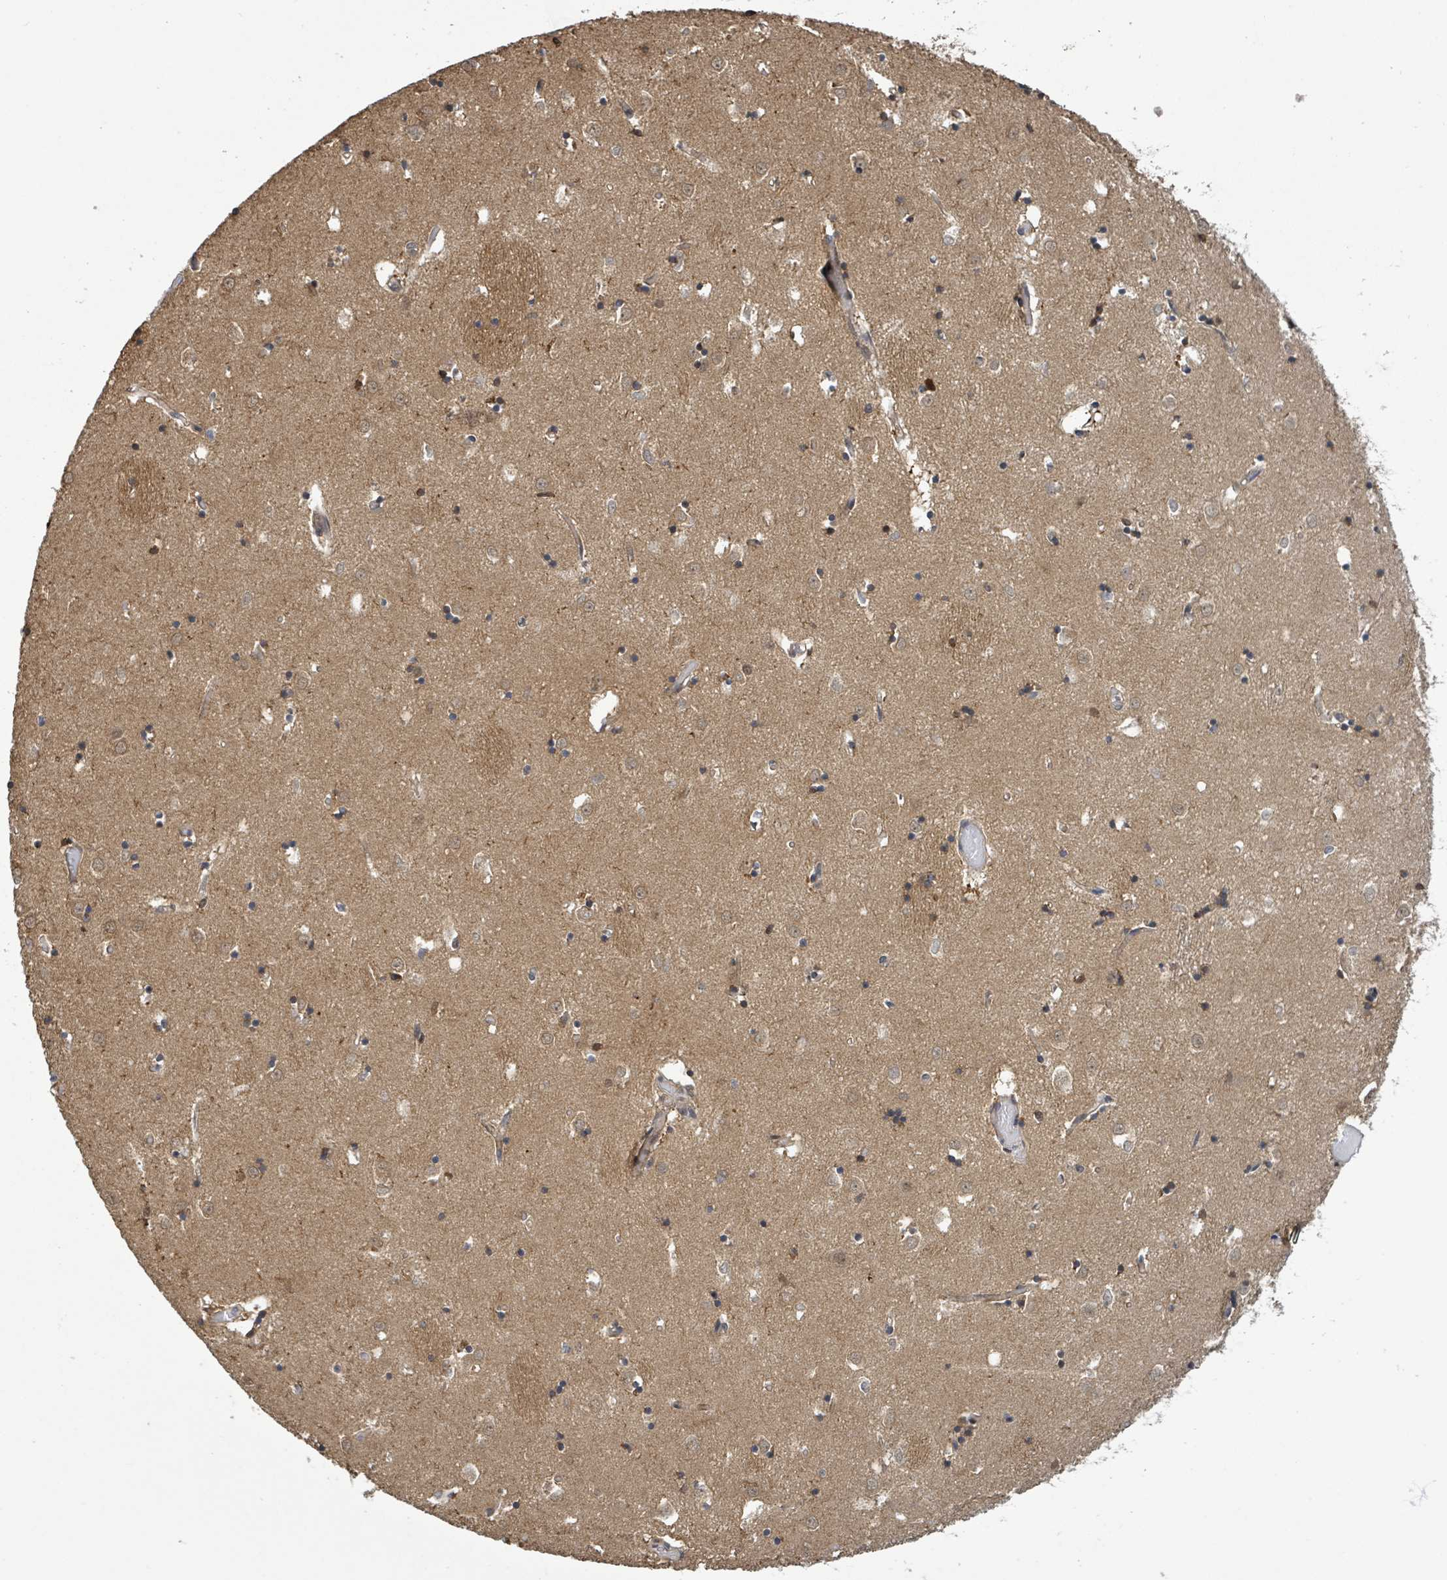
{"staining": {"intensity": "moderate", "quantity": "<25%", "location": "cytoplasmic/membranous,nuclear"}, "tissue": "caudate", "cell_type": "Glial cells", "image_type": "normal", "snomed": [{"axis": "morphology", "description": "Normal tissue, NOS"}, {"axis": "topography", "description": "Lateral ventricle wall"}], "caption": "DAB immunohistochemical staining of benign human caudate shows moderate cytoplasmic/membranous,nuclear protein positivity in about <25% of glial cells. (Brightfield microscopy of DAB IHC at high magnification).", "gene": "FBXO6", "patient": {"sex": "male", "age": 70}}